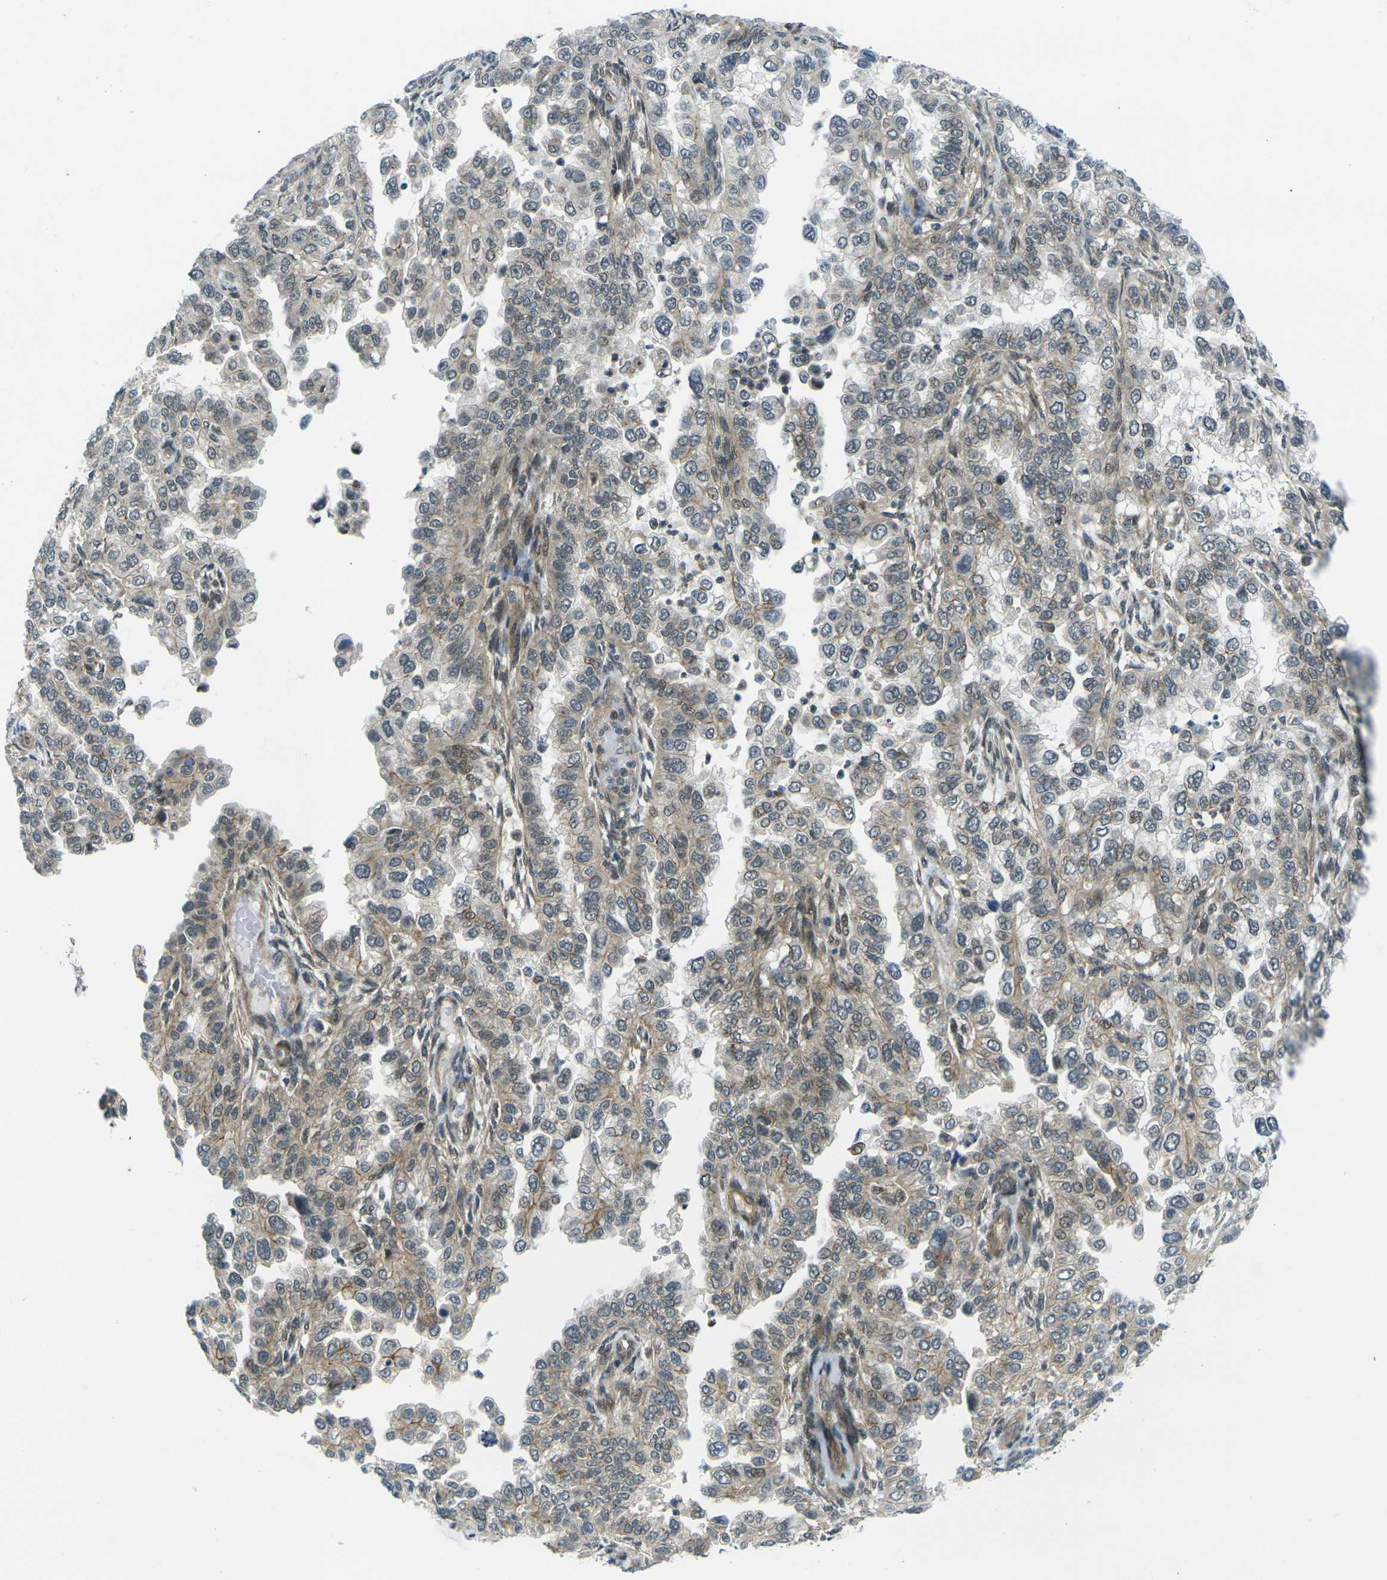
{"staining": {"intensity": "weak", "quantity": "25%-75%", "location": "cytoplasmic/membranous"}, "tissue": "endometrial cancer", "cell_type": "Tumor cells", "image_type": "cancer", "snomed": [{"axis": "morphology", "description": "Adenocarcinoma, NOS"}, {"axis": "topography", "description": "Endometrium"}], "caption": "IHC of adenocarcinoma (endometrial) demonstrates low levels of weak cytoplasmic/membranous positivity in approximately 25%-75% of tumor cells.", "gene": "KCTD10", "patient": {"sex": "female", "age": 85}}